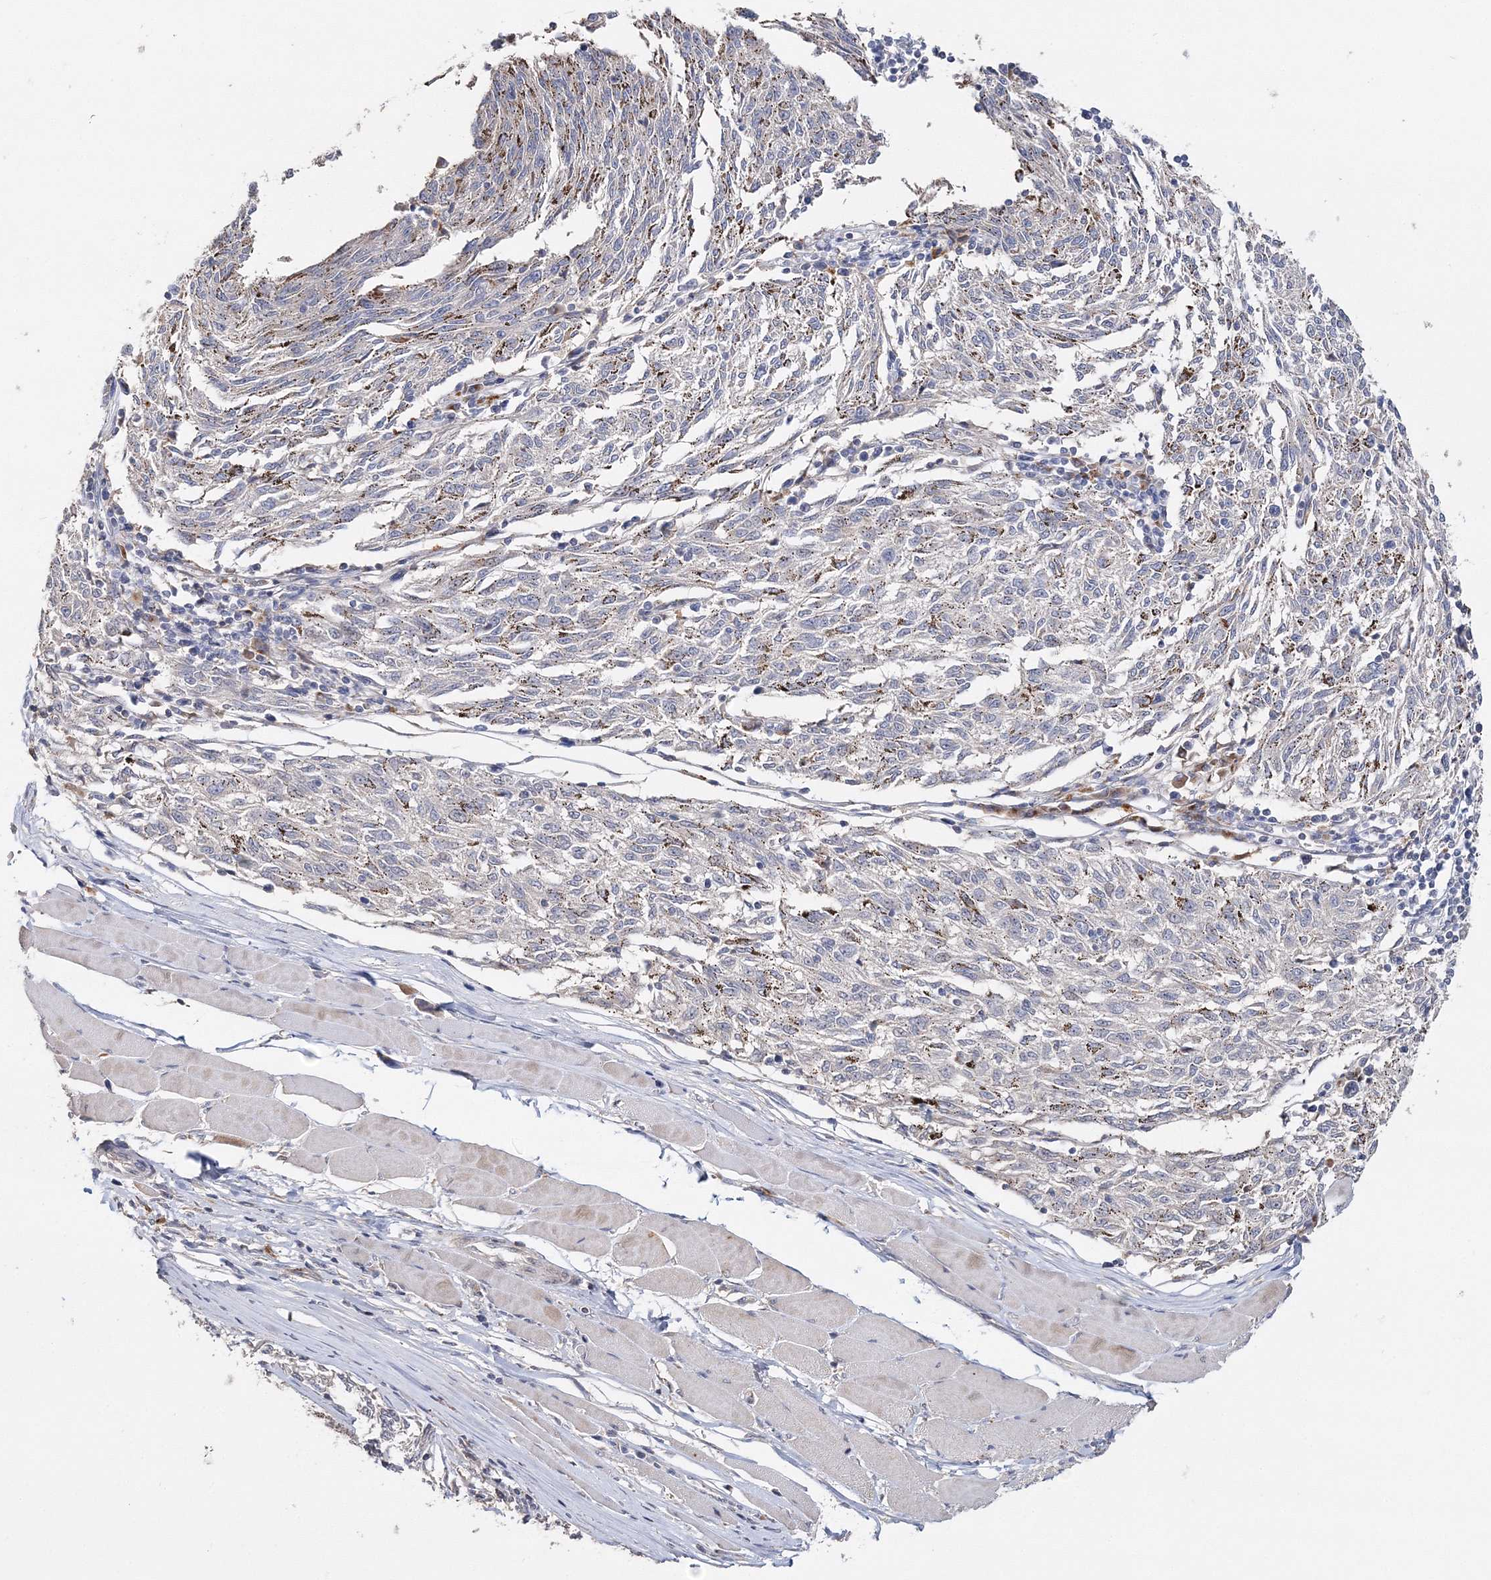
{"staining": {"intensity": "negative", "quantity": "none", "location": "none"}, "tissue": "melanoma", "cell_type": "Tumor cells", "image_type": "cancer", "snomed": [{"axis": "morphology", "description": "Malignant melanoma, NOS"}, {"axis": "topography", "description": "Skin"}], "caption": "This is a histopathology image of IHC staining of melanoma, which shows no positivity in tumor cells.", "gene": "GJB5", "patient": {"sex": "female", "age": 72}}